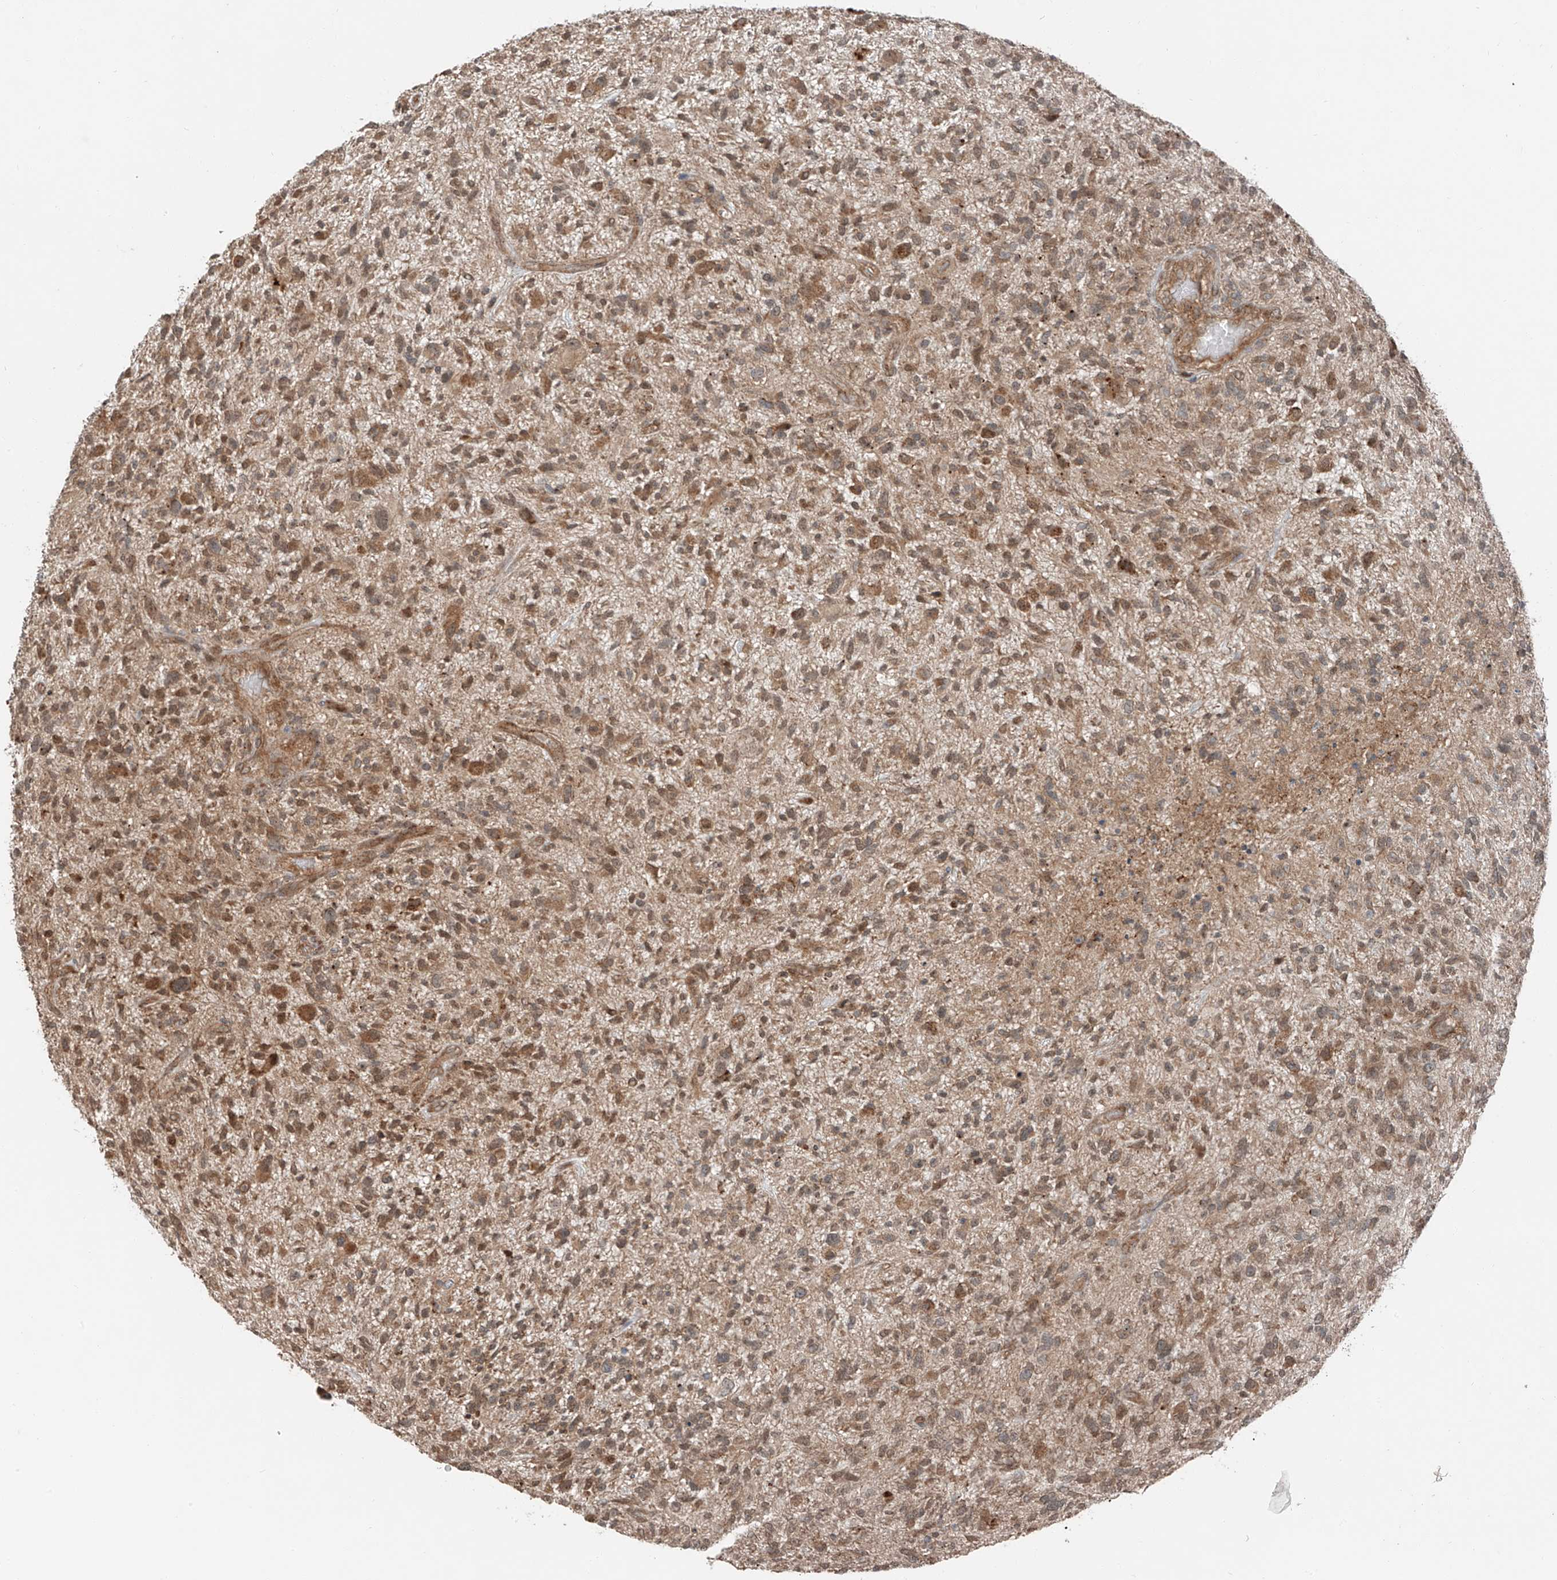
{"staining": {"intensity": "moderate", "quantity": ">75%", "location": "cytoplasmic/membranous"}, "tissue": "glioma", "cell_type": "Tumor cells", "image_type": "cancer", "snomed": [{"axis": "morphology", "description": "Glioma, malignant, High grade"}, {"axis": "topography", "description": "Brain"}], "caption": "A medium amount of moderate cytoplasmic/membranous positivity is appreciated in about >75% of tumor cells in glioma tissue.", "gene": "CEP162", "patient": {"sex": "male", "age": 47}}